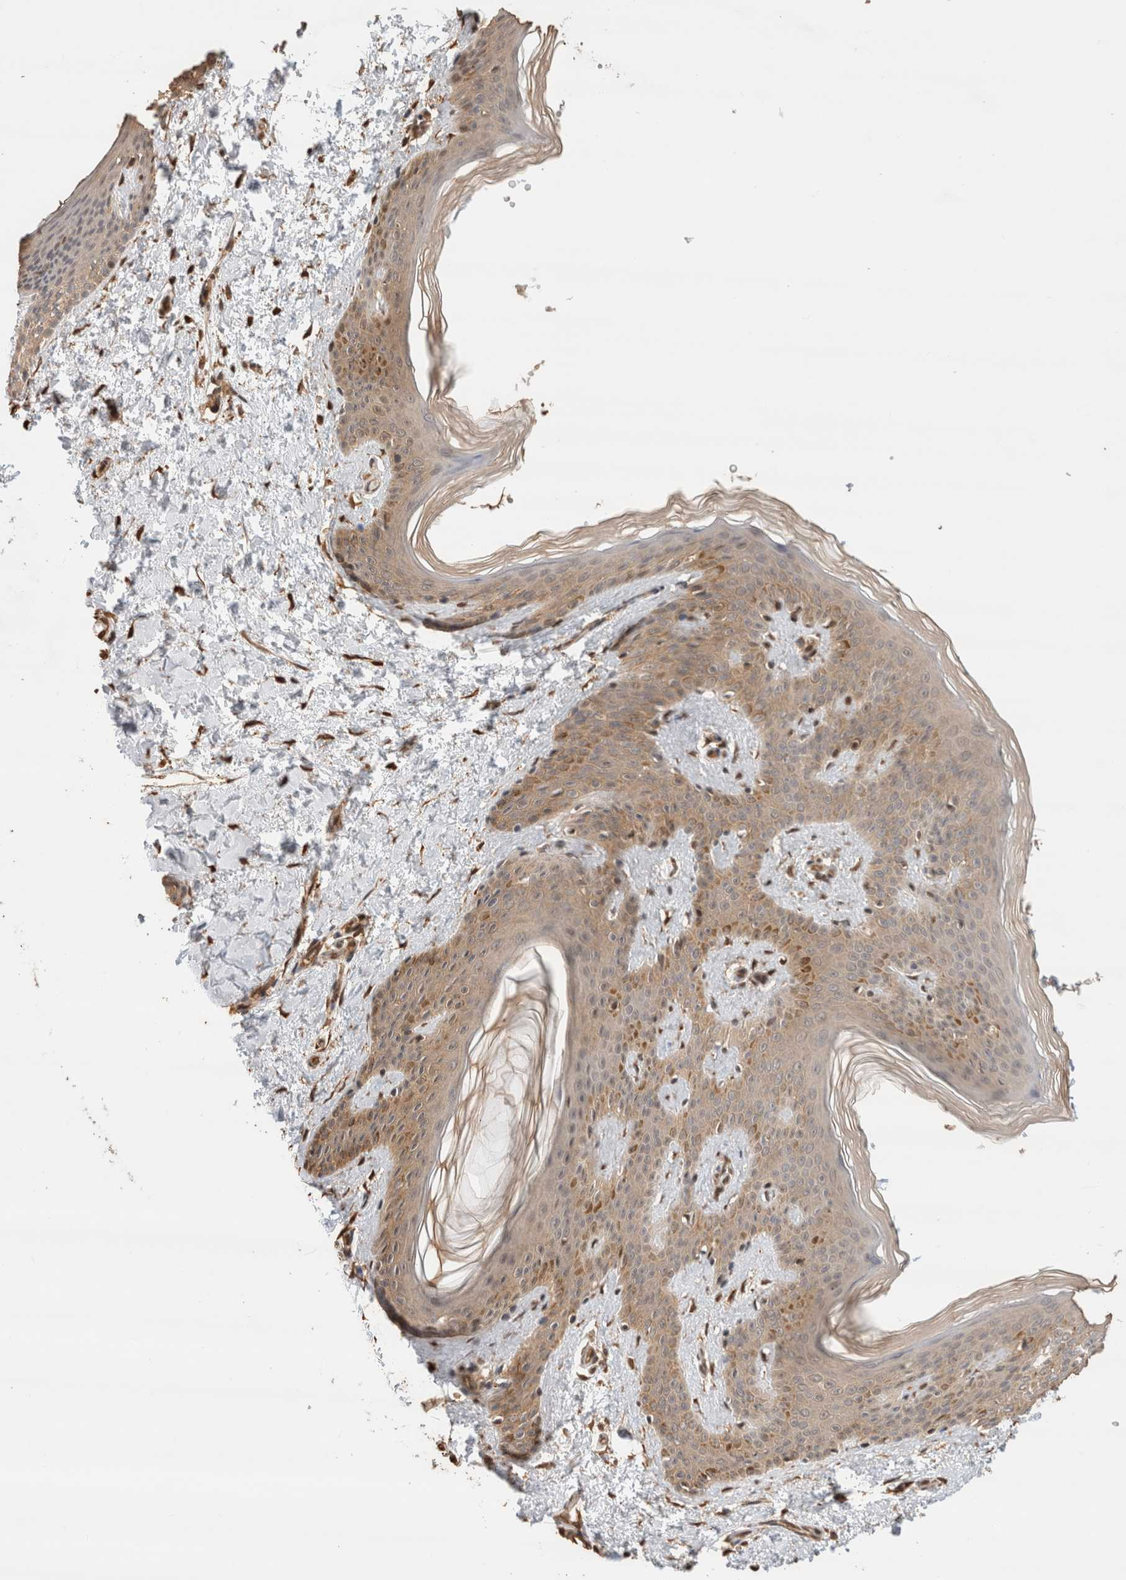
{"staining": {"intensity": "strong", "quantity": ">75%", "location": "cytoplasmic/membranous,nuclear"}, "tissue": "skin", "cell_type": "Fibroblasts", "image_type": "normal", "snomed": [{"axis": "morphology", "description": "Normal tissue, NOS"}, {"axis": "morphology", "description": "Neoplasm, benign, NOS"}, {"axis": "topography", "description": "Skin"}, {"axis": "topography", "description": "Soft tissue"}], "caption": "Immunohistochemistry (IHC) micrograph of normal skin: human skin stained using IHC reveals high levels of strong protein expression localized specifically in the cytoplasmic/membranous,nuclear of fibroblasts, appearing as a cytoplasmic/membranous,nuclear brown color.", "gene": "OTUD6B", "patient": {"sex": "male", "age": 26}}